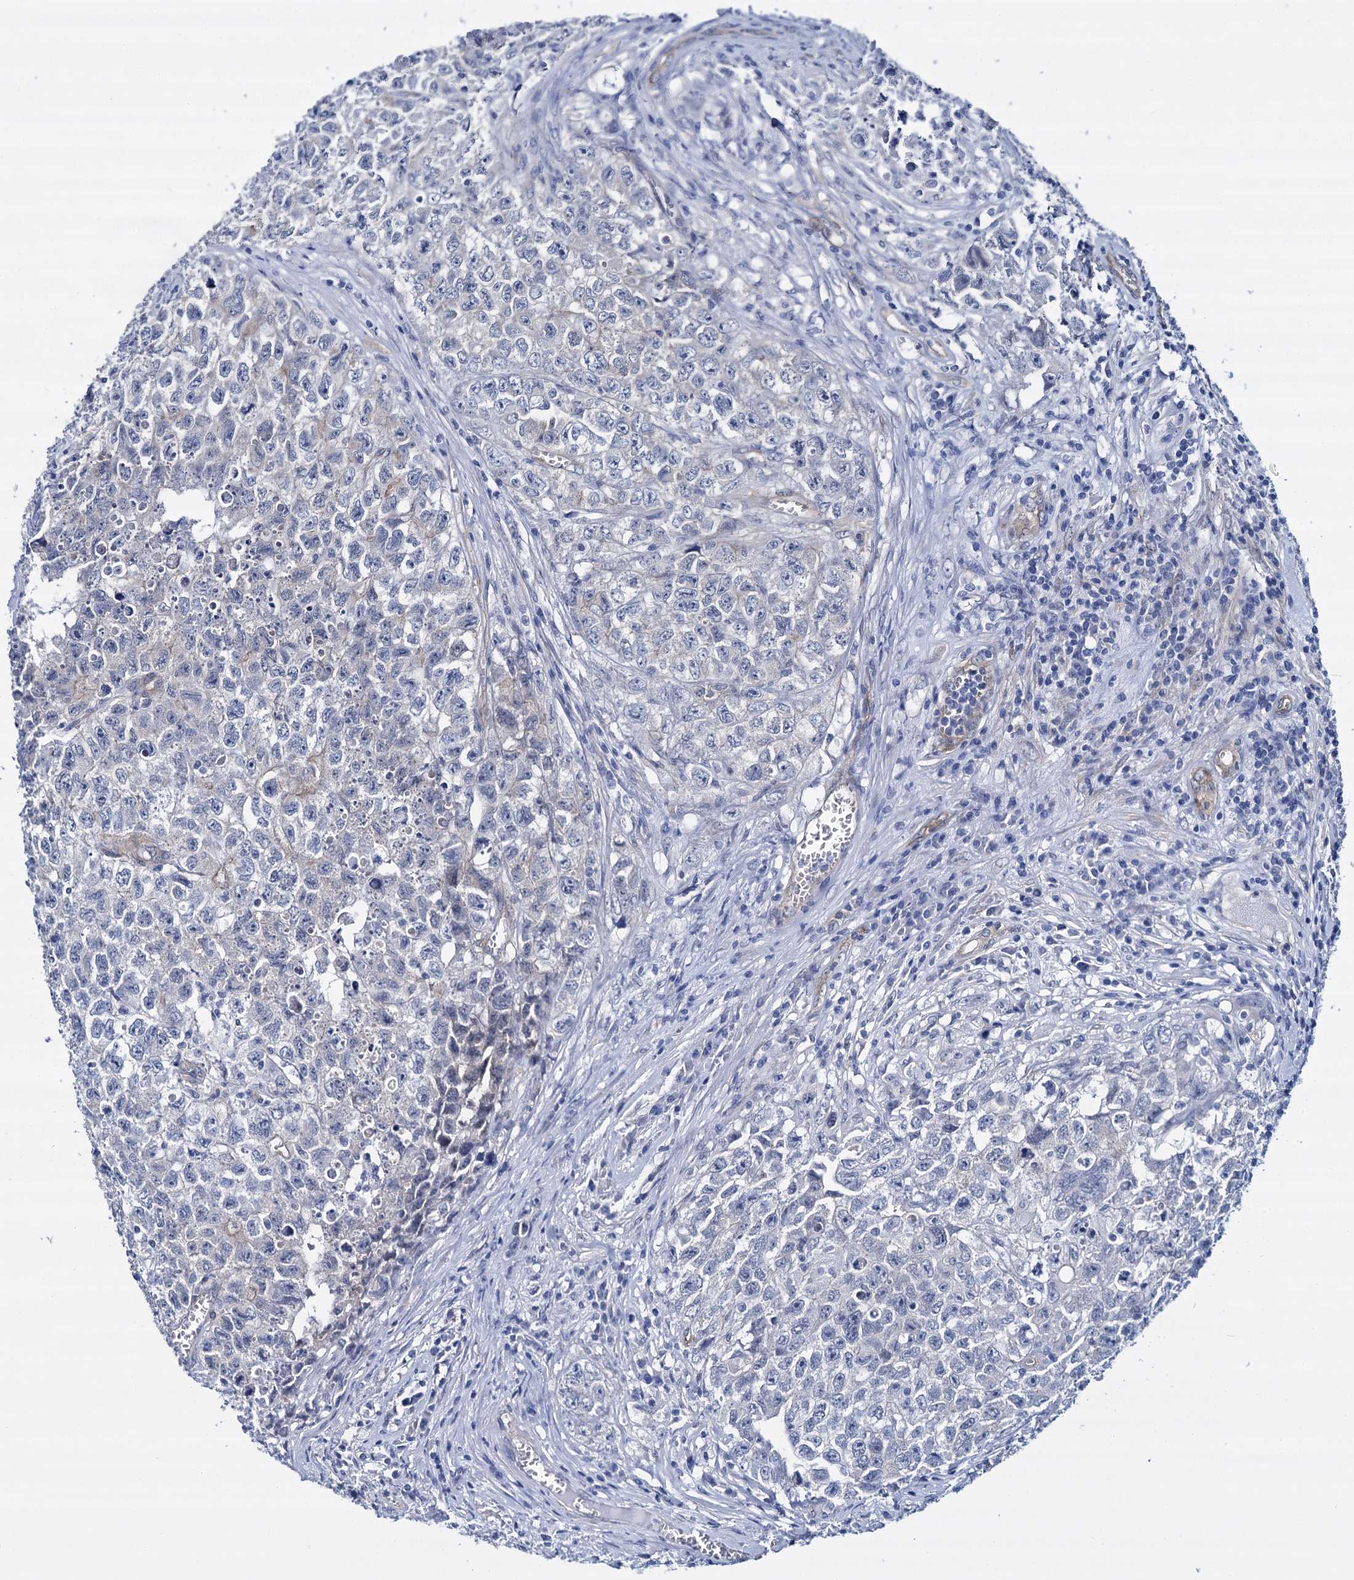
{"staining": {"intensity": "negative", "quantity": "none", "location": "none"}, "tissue": "testis cancer", "cell_type": "Tumor cells", "image_type": "cancer", "snomed": [{"axis": "morphology", "description": "Seminoma, NOS"}, {"axis": "morphology", "description": "Carcinoma, Embryonal, NOS"}, {"axis": "topography", "description": "Testis"}], "caption": "High power microscopy photomicrograph of an immunohistochemistry histopathology image of testis cancer, revealing no significant positivity in tumor cells.", "gene": "STXBP1", "patient": {"sex": "male", "age": 43}}